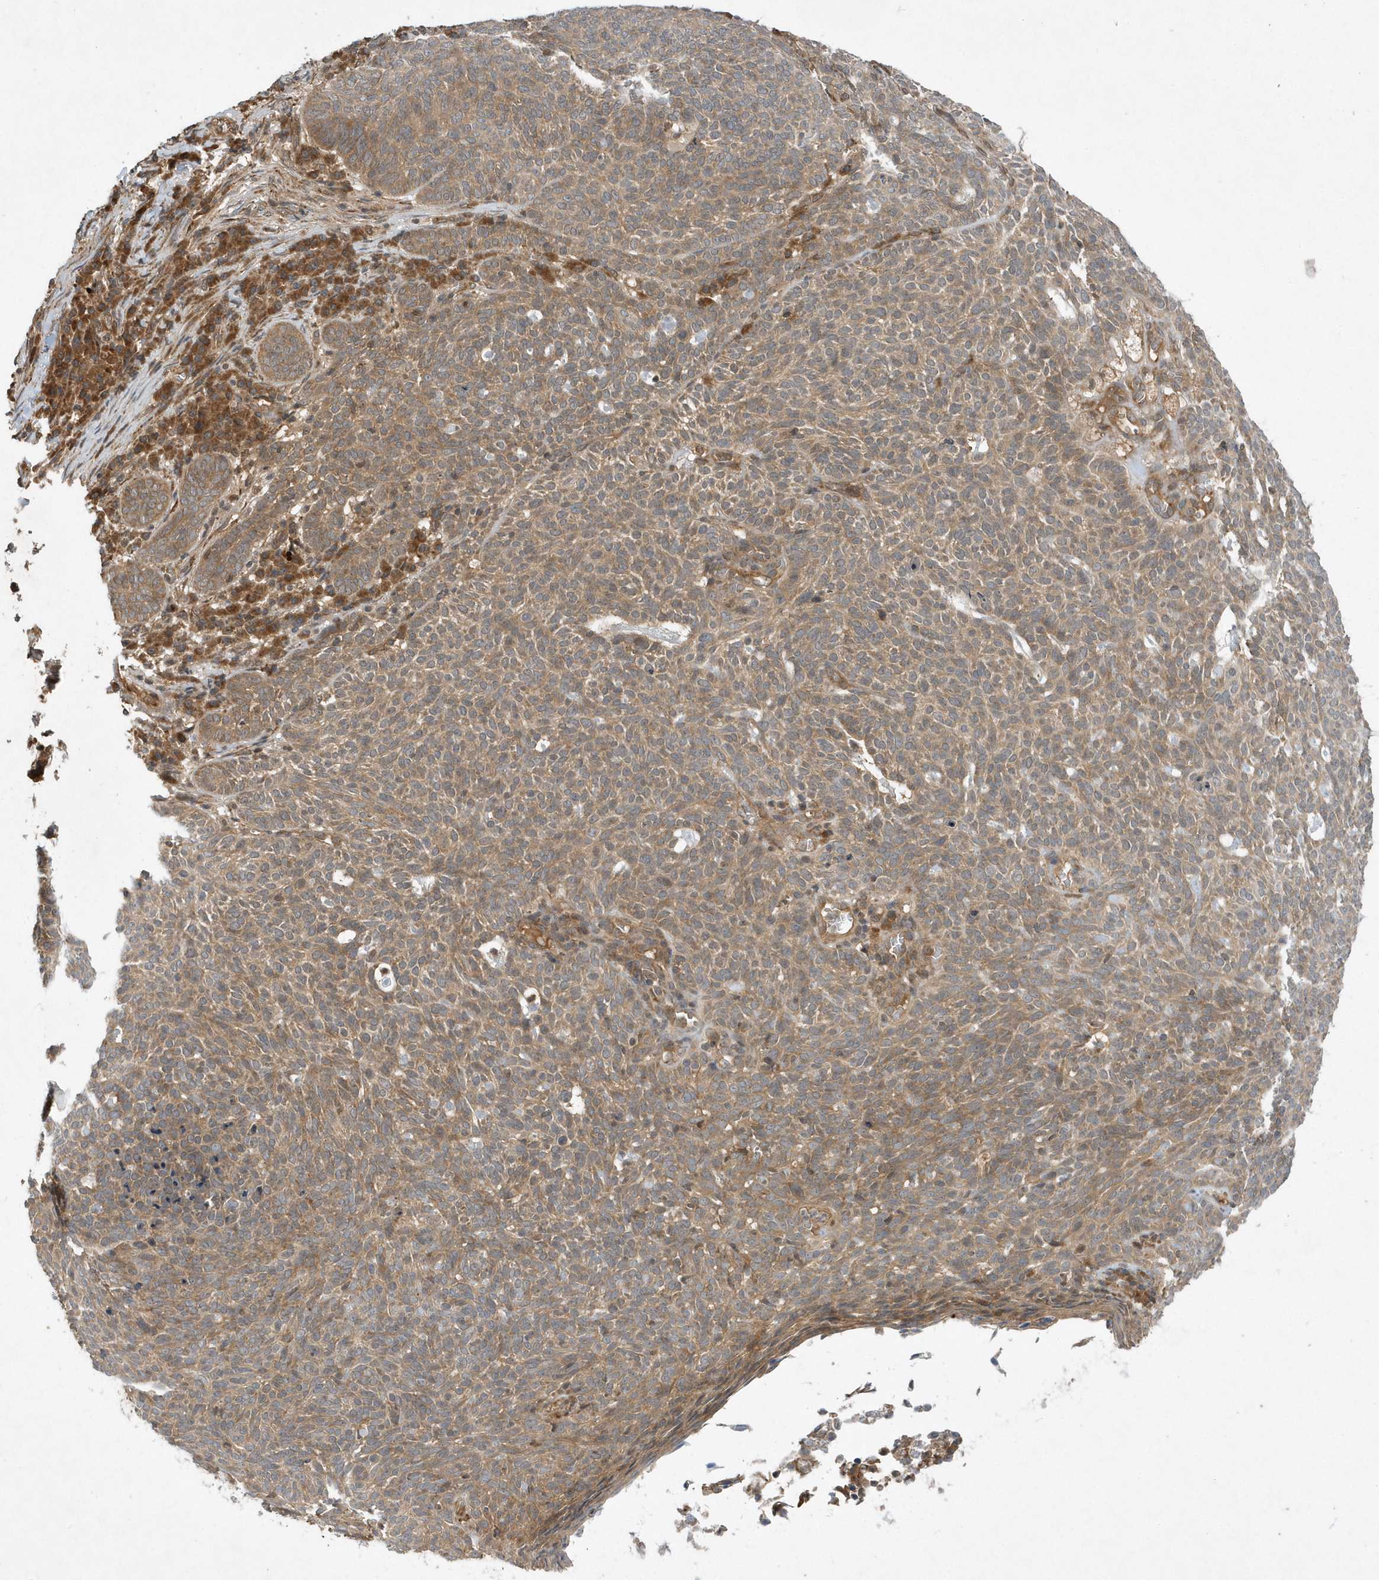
{"staining": {"intensity": "moderate", "quantity": ">75%", "location": "cytoplasmic/membranous"}, "tissue": "skin cancer", "cell_type": "Tumor cells", "image_type": "cancer", "snomed": [{"axis": "morphology", "description": "Squamous cell carcinoma, NOS"}, {"axis": "topography", "description": "Skin"}], "caption": "High-power microscopy captured an immunohistochemistry (IHC) photomicrograph of skin cancer (squamous cell carcinoma), revealing moderate cytoplasmic/membranous expression in about >75% of tumor cells. The staining was performed using DAB (3,3'-diaminobenzidine) to visualize the protein expression in brown, while the nuclei were stained in blue with hematoxylin (Magnification: 20x).", "gene": "GFM2", "patient": {"sex": "female", "age": 90}}